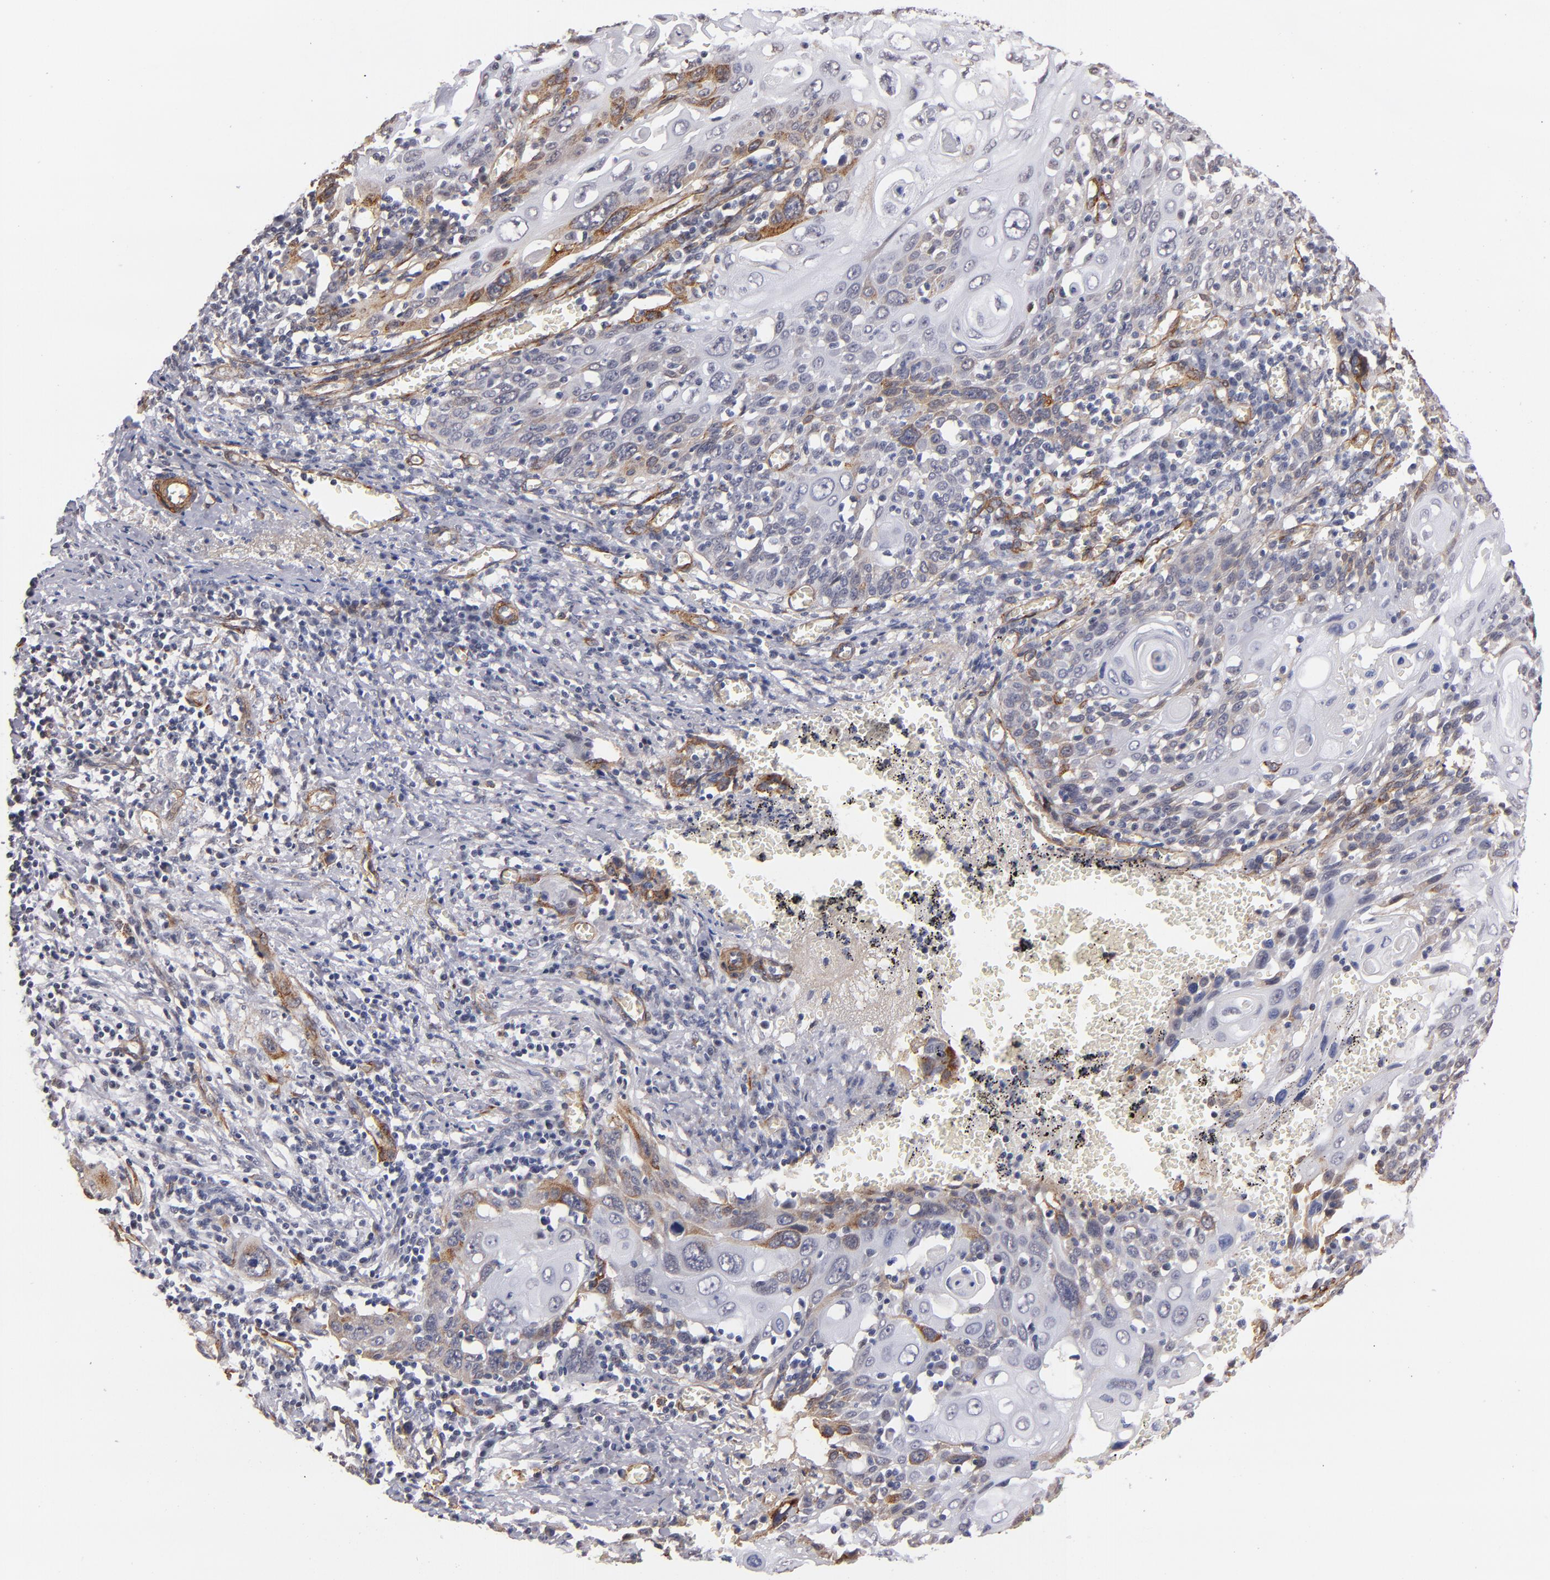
{"staining": {"intensity": "moderate", "quantity": "<25%", "location": "cytoplasmic/membranous"}, "tissue": "cervical cancer", "cell_type": "Tumor cells", "image_type": "cancer", "snomed": [{"axis": "morphology", "description": "Squamous cell carcinoma, NOS"}, {"axis": "topography", "description": "Cervix"}], "caption": "Human cervical cancer (squamous cell carcinoma) stained for a protein (brown) demonstrates moderate cytoplasmic/membranous positive staining in approximately <25% of tumor cells.", "gene": "LAMC1", "patient": {"sex": "female", "age": 54}}